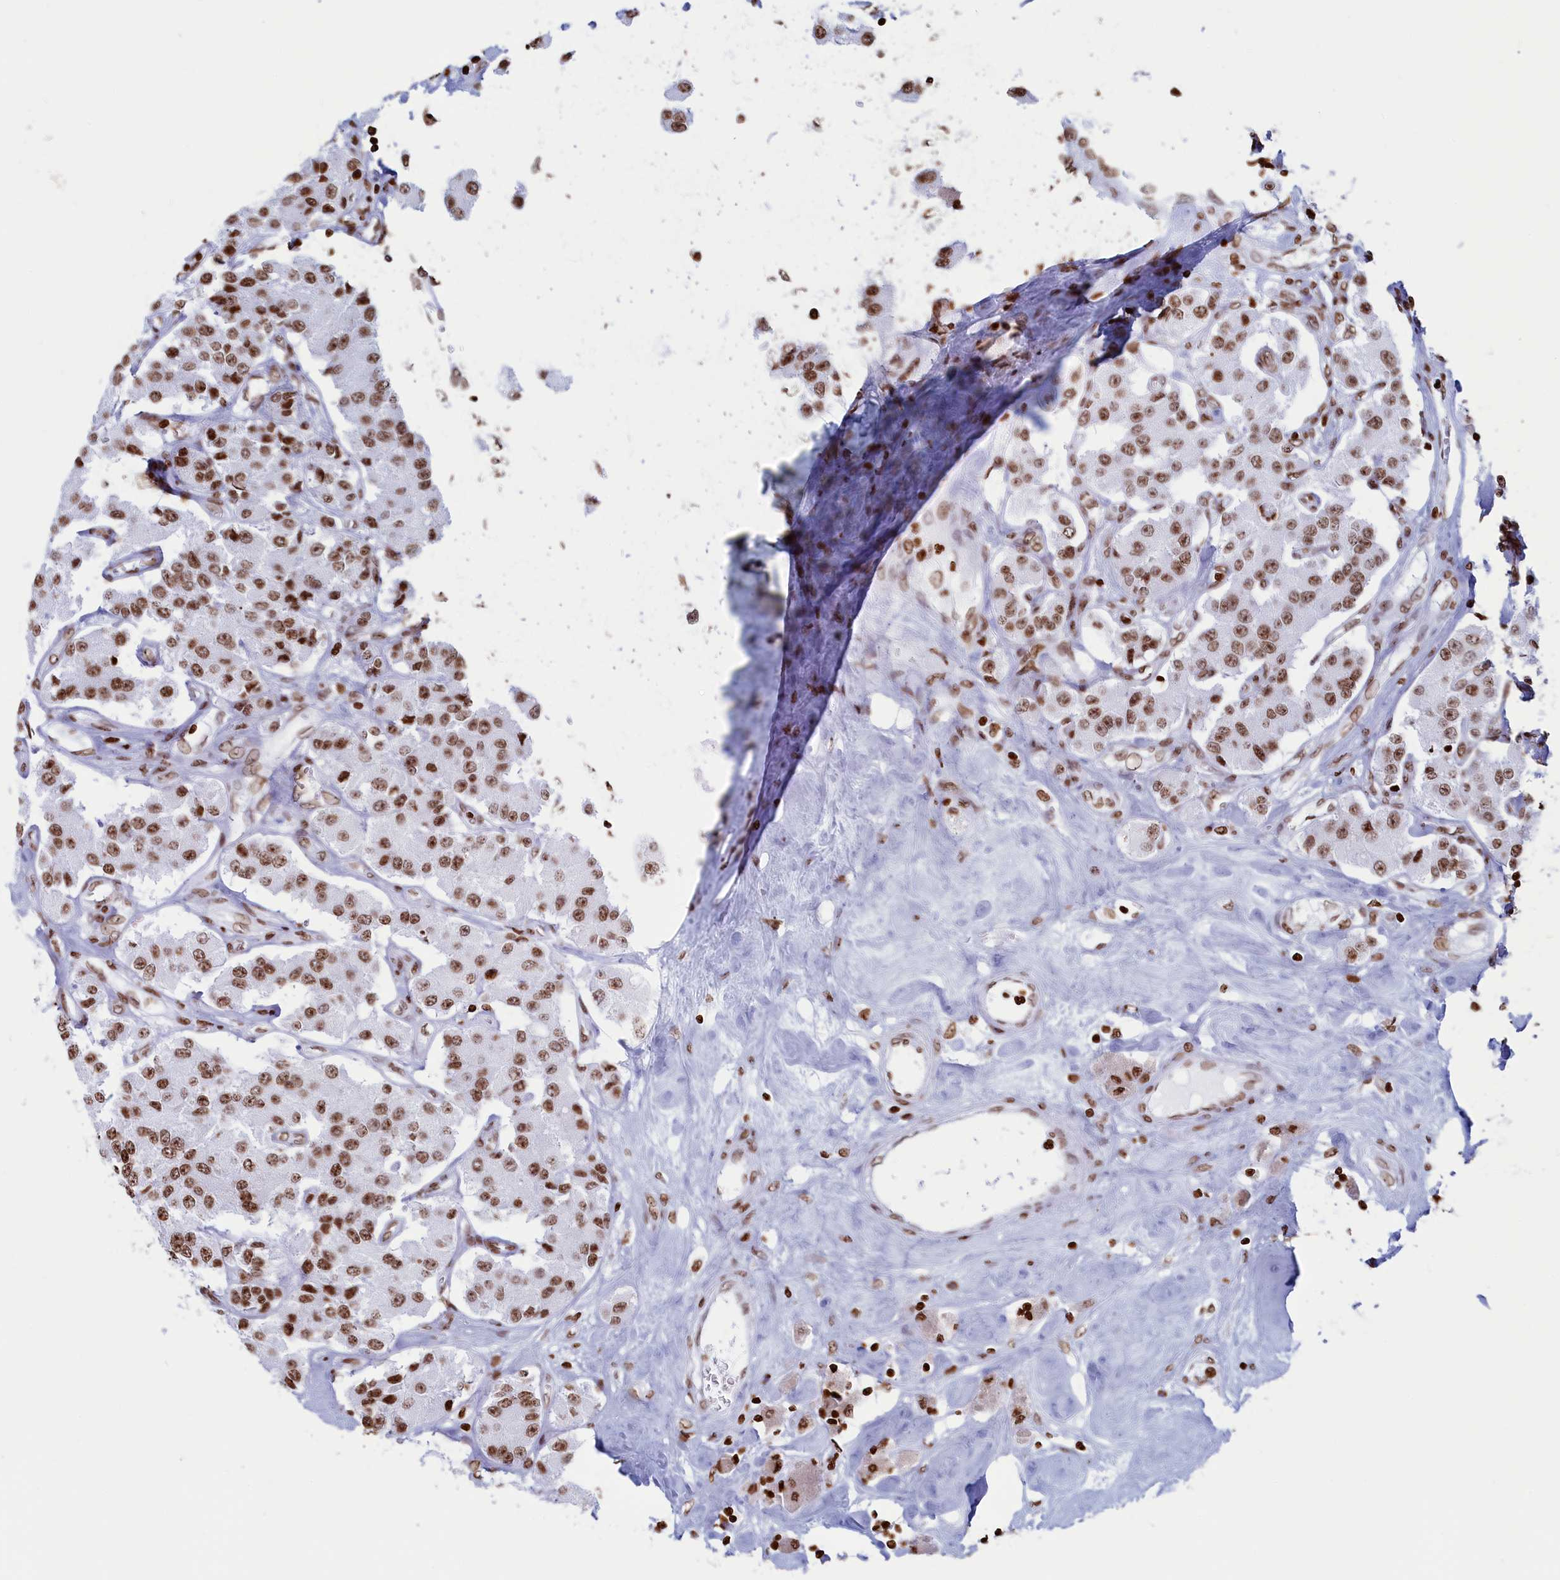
{"staining": {"intensity": "moderate", "quantity": ">75%", "location": "nuclear"}, "tissue": "carcinoid", "cell_type": "Tumor cells", "image_type": "cancer", "snomed": [{"axis": "morphology", "description": "Carcinoid, malignant, NOS"}, {"axis": "topography", "description": "Pancreas"}], "caption": "Carcinoid stained with a brown dye displays moderate nuclear positive positivity in about >75% of tumor cells.", "gene": "APOBEC3A", "patient": {"sex": "male", "age": 41}}